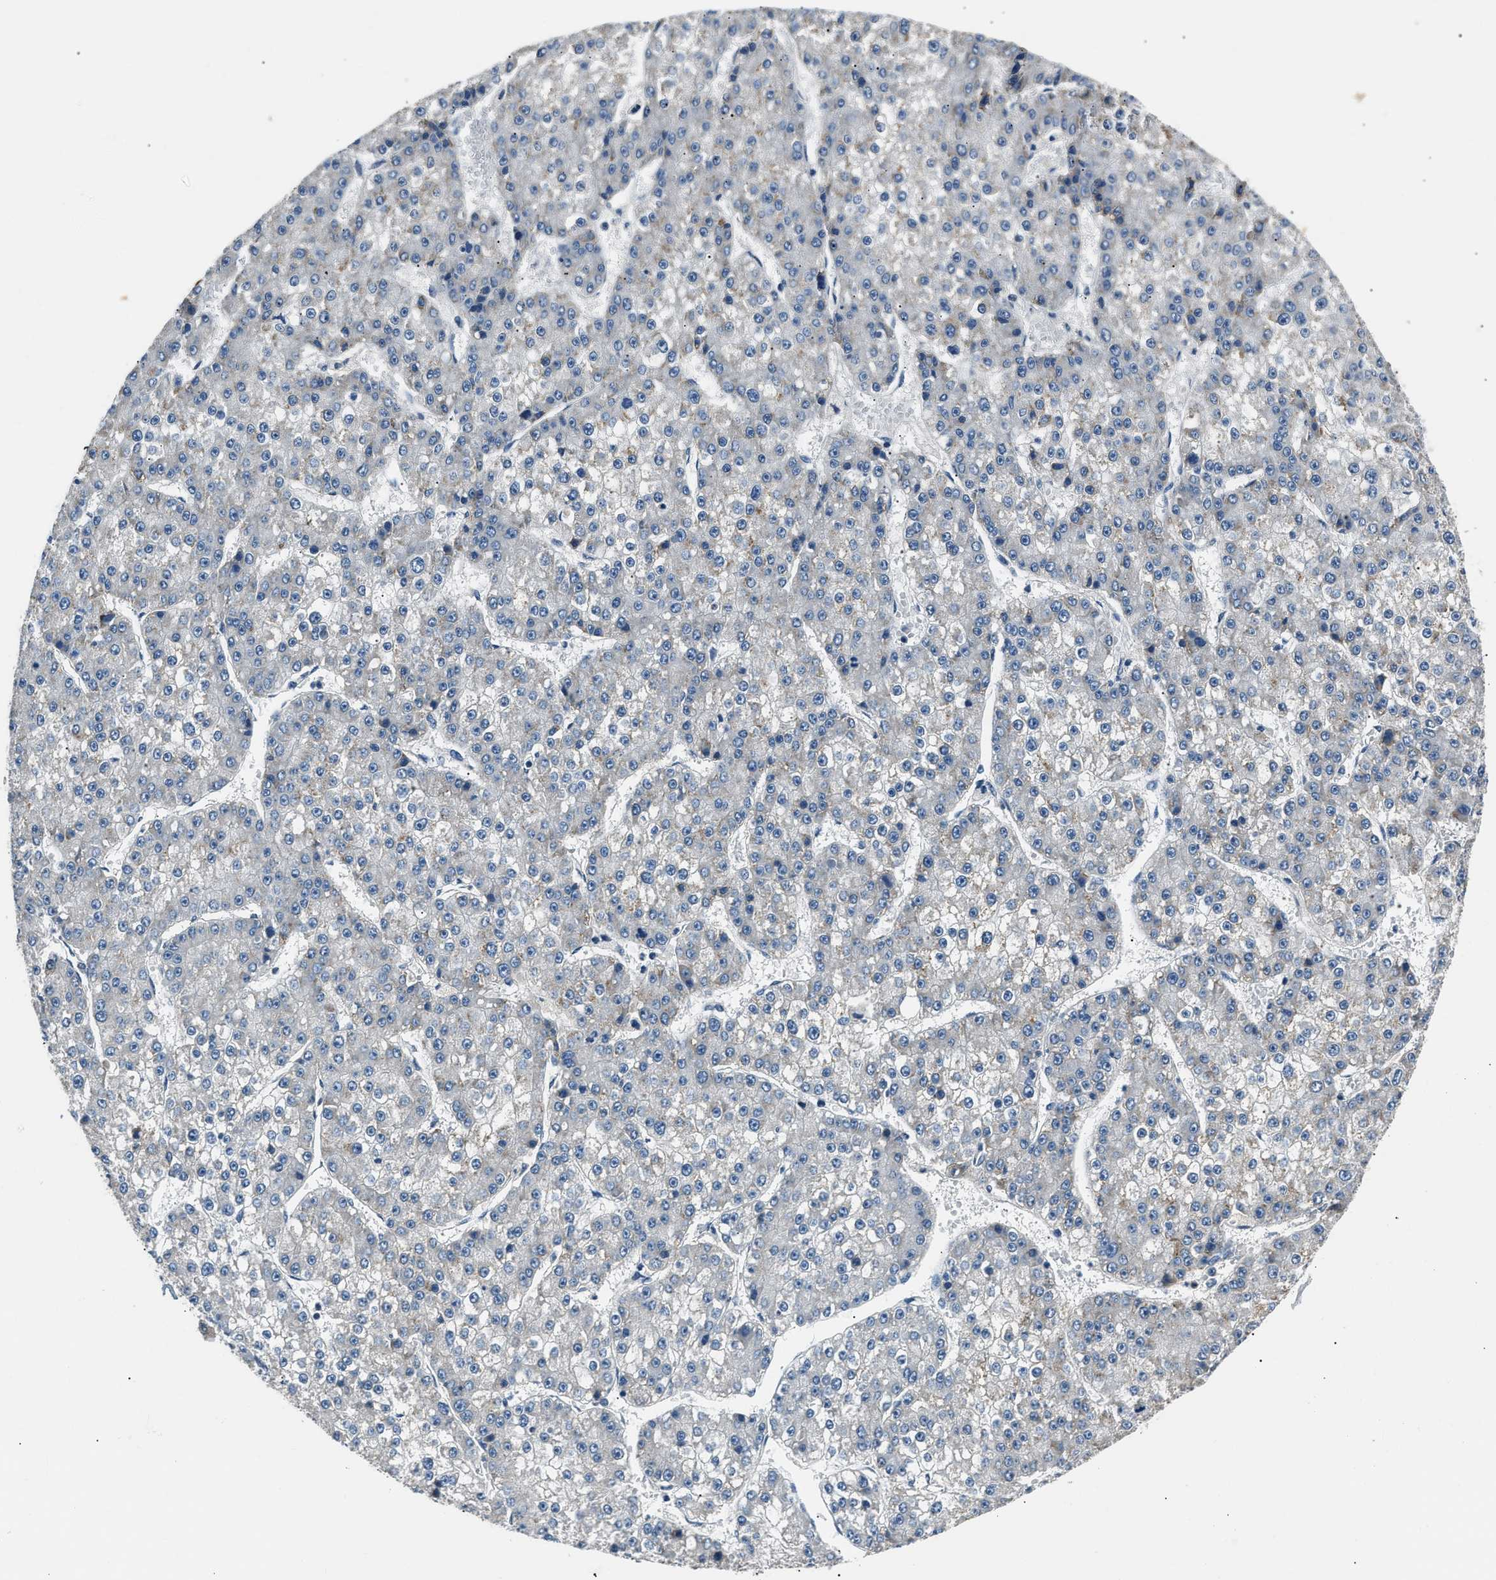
{"staining": {"intensity": "negative", "quantity": "none", "location": "none"}, "tissue": "liver cancer", "cell_type": "Tumor cells", "image_type": "cancer", "snomed": [{"axis": "morphology", "description": "Carcinoma, Hepatocellular, NOS"}, {"axis": "topography", "description": "Liver"}], "caption": "Liver cancer (hepatocellular carcinoma) stained for a protein using IHC exhibits no positivity tumor cells.", "gene": "INHA", "patient": {"sex": "female", "age": 73}}